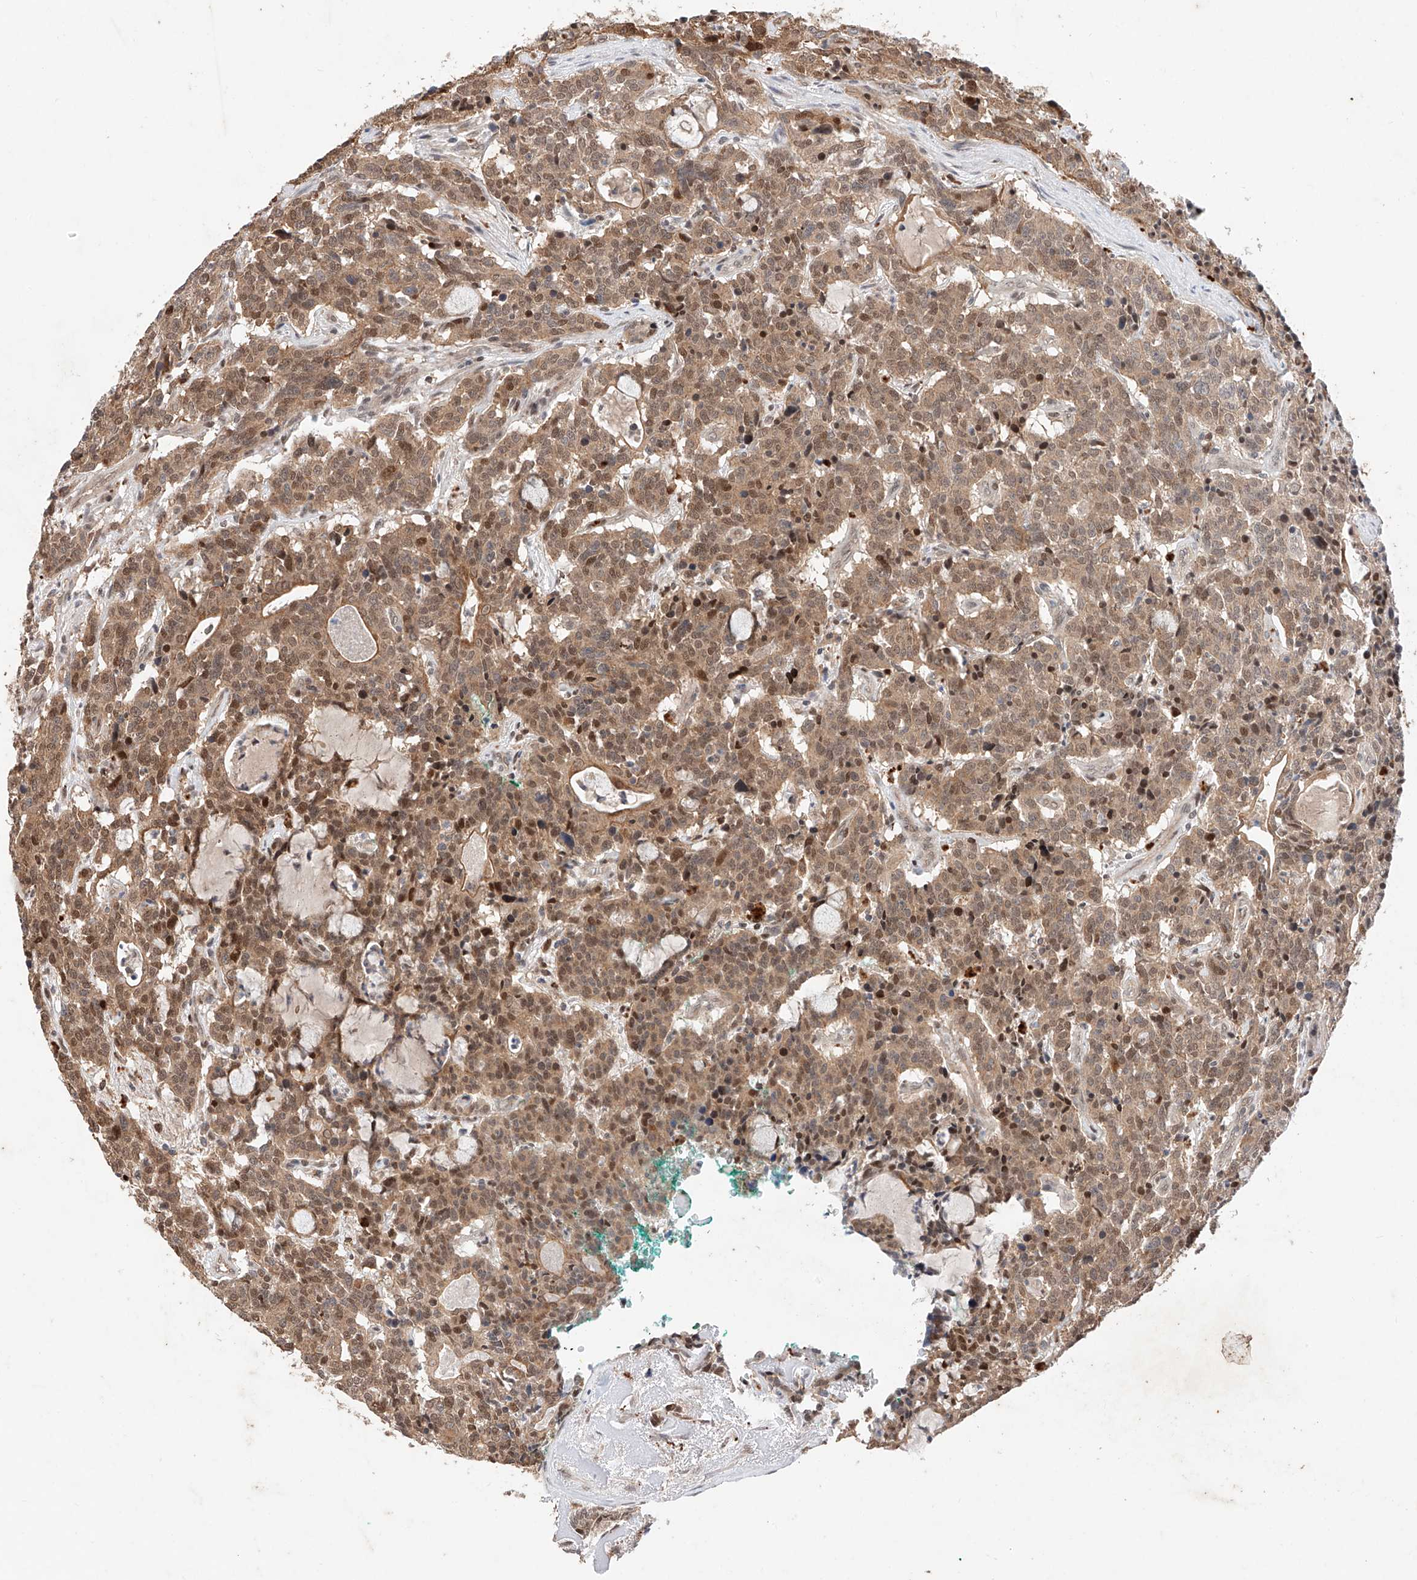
{"staining": {"intensity": "moderate", "quantity": "25%-75%", "location": "cytoplasmic/membranous,nuclear"}, "tissue": "carcinoid", "cell_type": "Tumor cells", "image_type": "cancer", "snomed": [{"axis": "morphology", "description": "Carcinoid, malignant, NOS"}, {"axis": "topography", "description": "Lung"}], "caption": "Human carcinoid stained with a protein marker reveals moderate staining in tumor cells.", "gene": "GCNT1", "patient": {"sex": "female", "age": 46}}